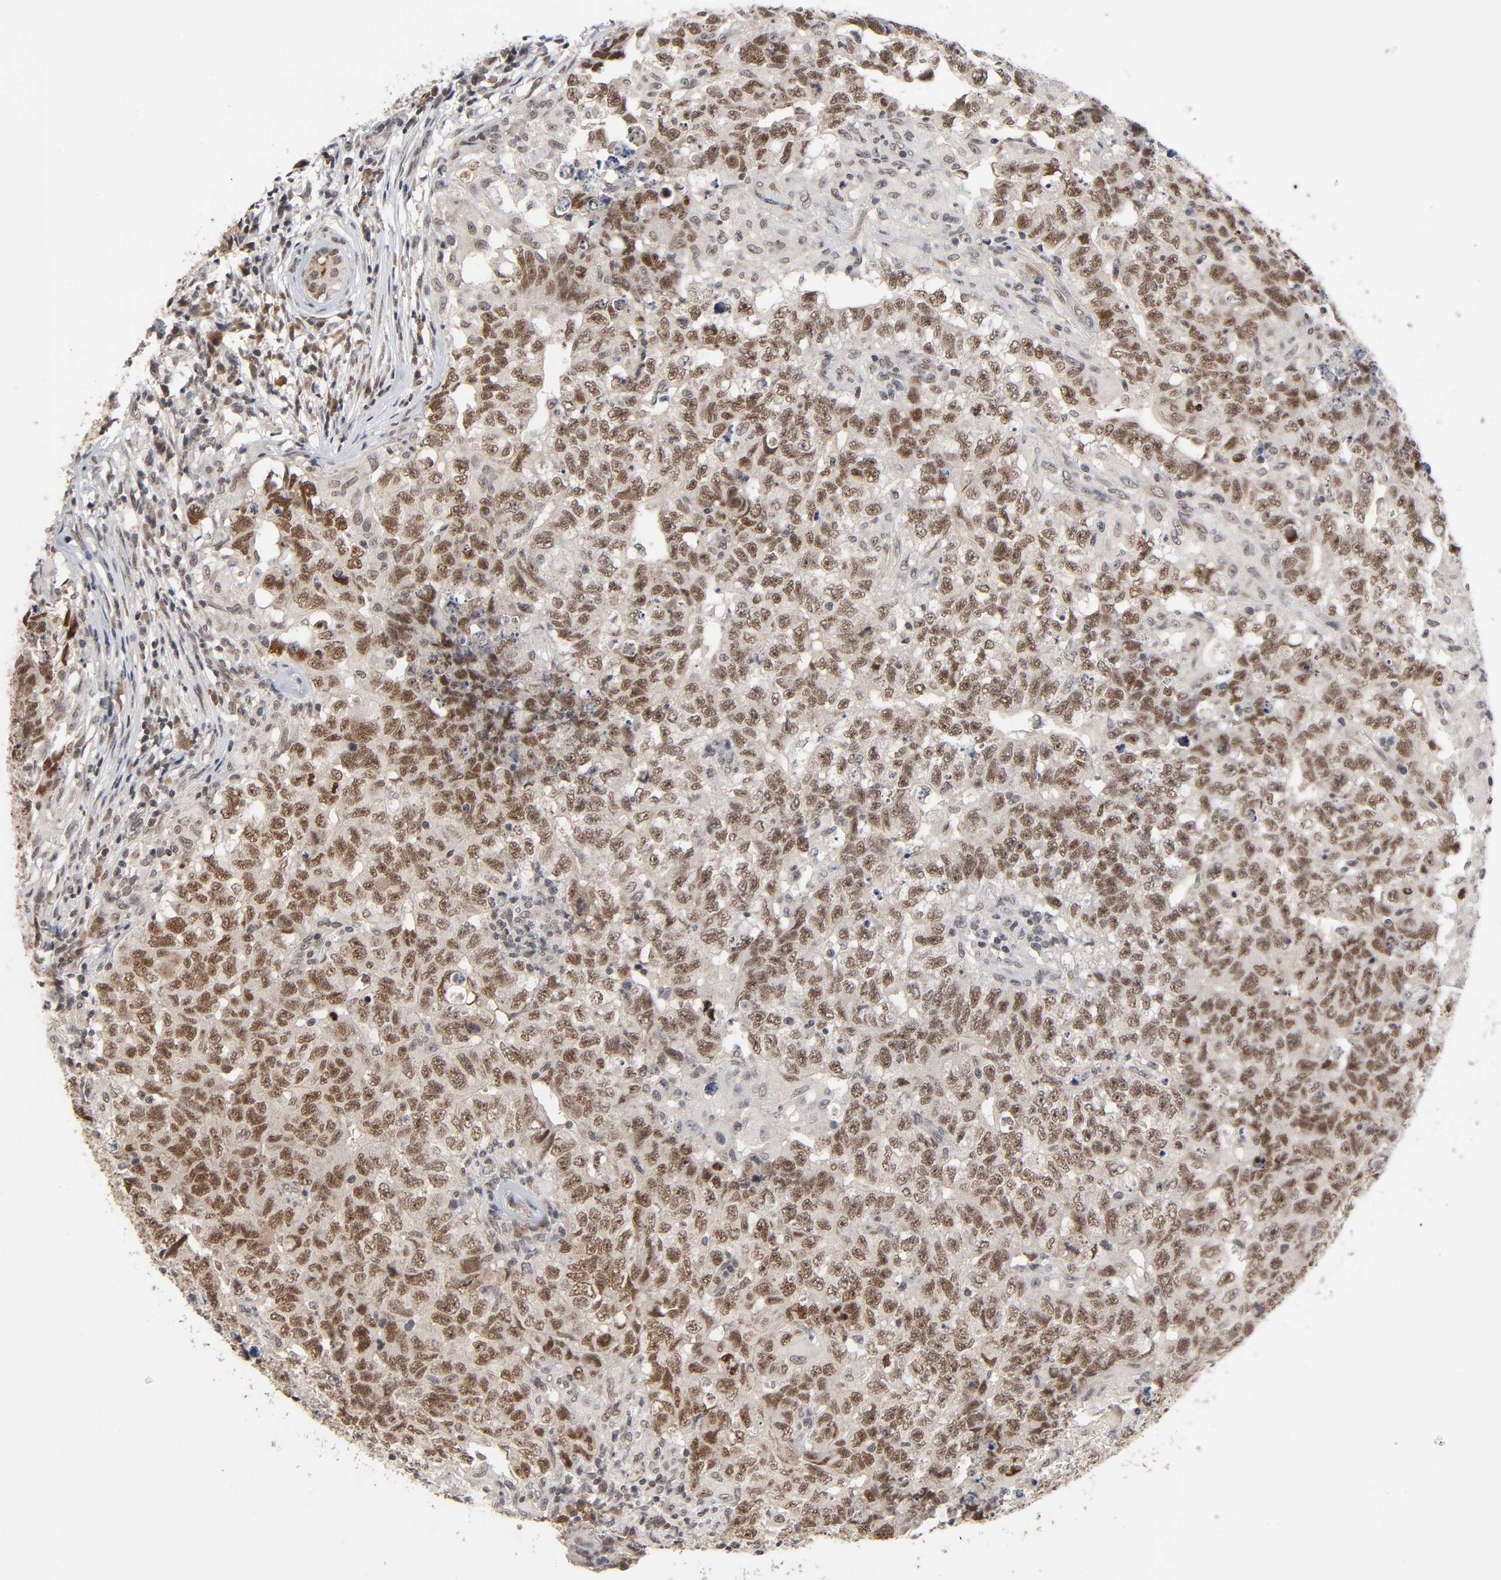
{"staining": {"intensity": "moderate", "quantity": ">75%", "location": "cytoplasmic/membranous,nuclear"}, "tissue": "testis cancer", "cell_type": "Tumor cells", "image_type": "cancer", "snomed": [{"axis": "morphology", "description": "Carcinoma, Embryonal, NOS"}, {"axis": "topography", "description": "Testis"}], "caption": "Immunohistochemistry (IHC) (DAB (3,3'-diaminobenzidine)) staining of human embryonal carcinoma (testis) reveals moderate cytoplasmic/membranous and nuclear protein staining in approximately >75% of tumor cells. The protein is shown in brown color, while the nuclei are stained blue.", "gene": "ZNF384", "patient": {"sex": "male", "age": 21}}